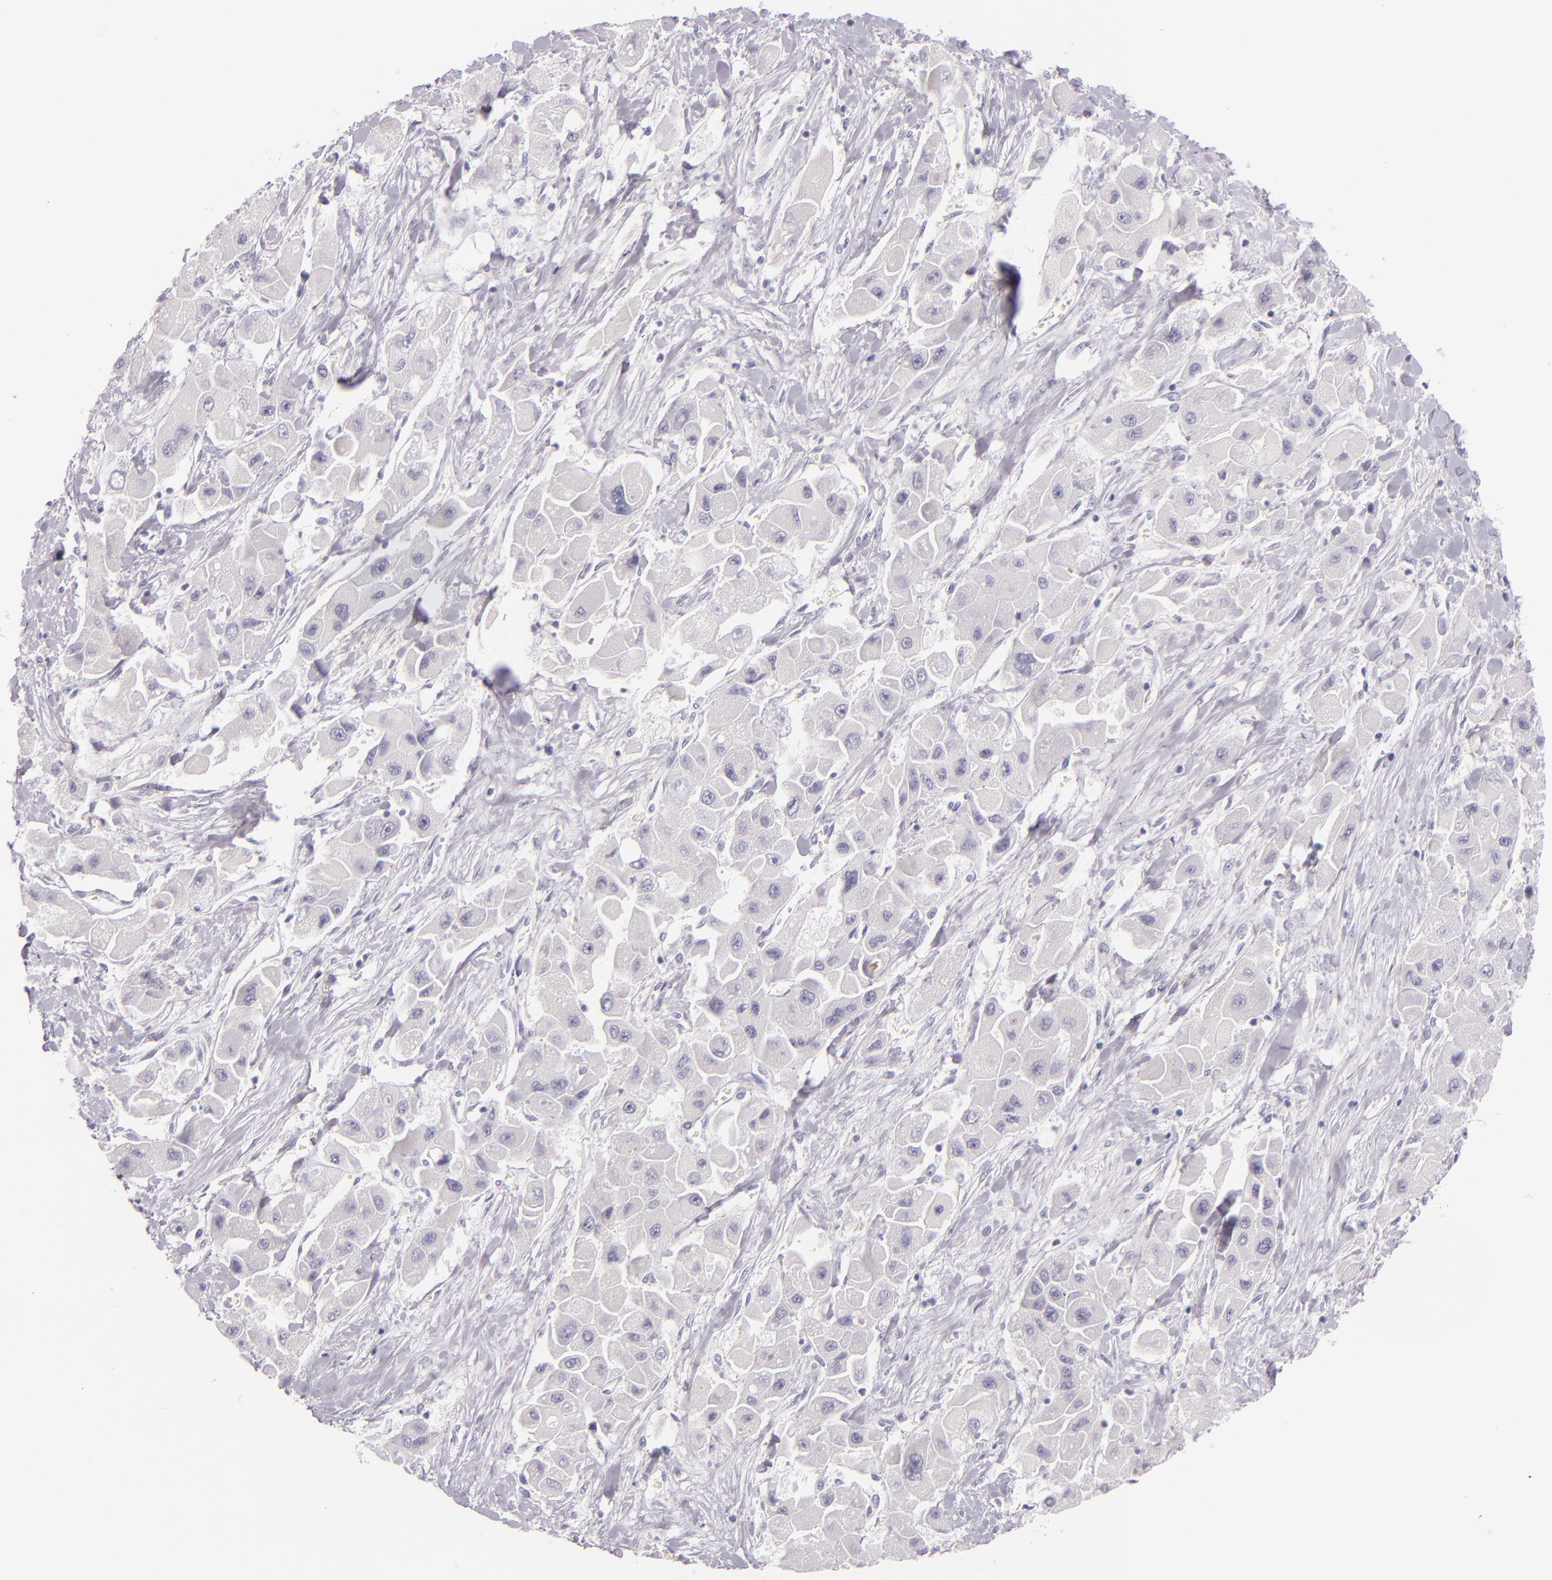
{"staining": {"intensity": "negative", "quantity": "none", "location": "none"}, "tissue": "liver cancer", "cell_type": "Tumor cells", "image_type": "cancer", "snomed": [{"axis": "morphology", "description": "Carcinoma, Hepatocellular, NOS"}, {"axis": "topography", "description": "Liver"}], "caption": "DAB immunohistochemical staining of liver hepatocellular carcinoma reveals no significant expression in tumor cells.", "gene": "INA", "patient": {"sex": "male", "age": 24}}